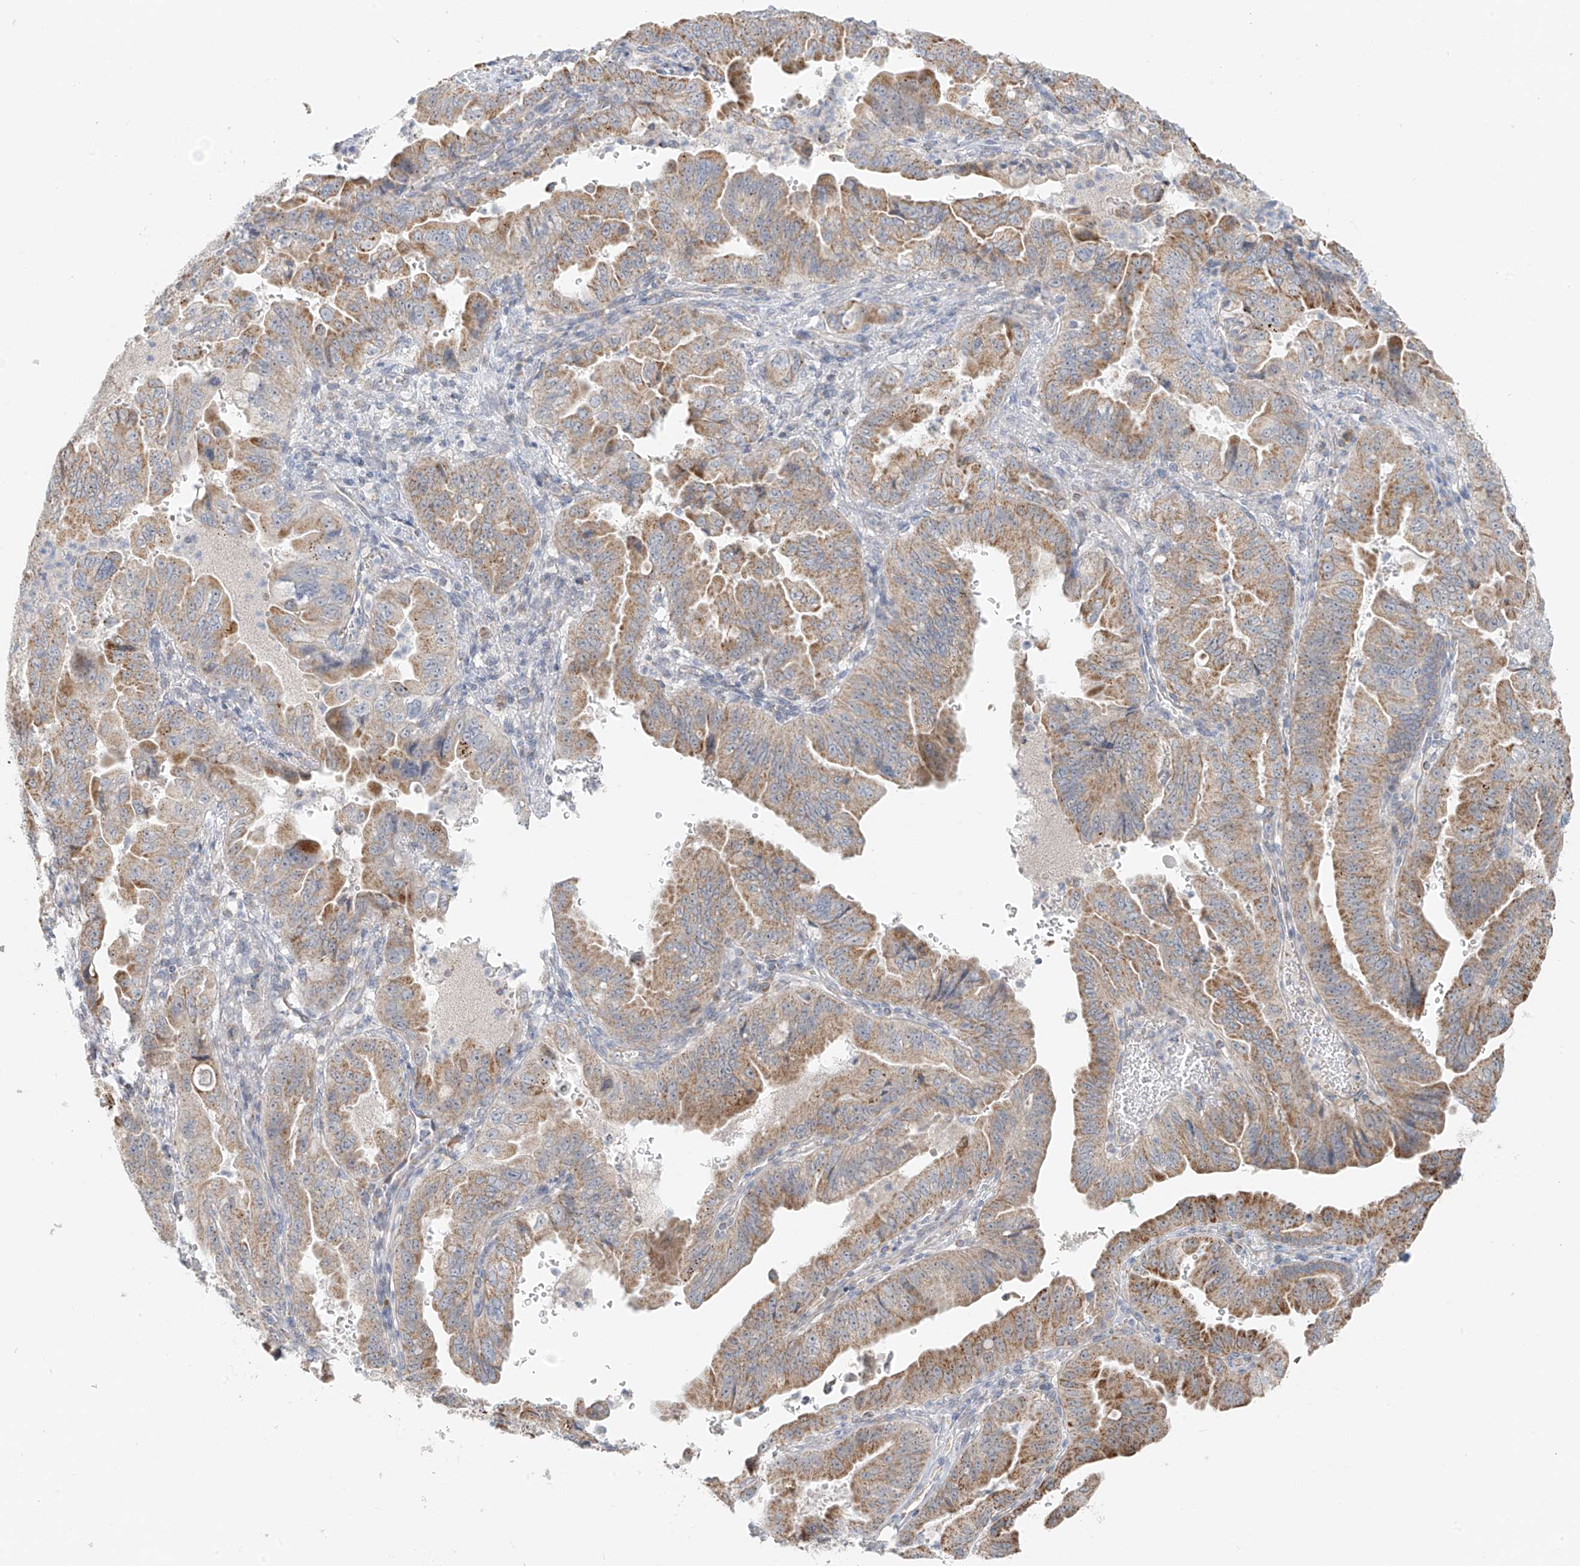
{"staining": {"intensity": "moderate", "quantity": ">75%", "location": "cytoplasmic/membranous"}, "tissue": "pancreatic cancer", "cell_type": "Tumor cells", "image_type": "cancer", "snomed": [{"axis": "morphology", "description": "Adenocarcinoma, NOS"}, {"axis": "topography", "description": "Pancreas"}], "caption": "Adenocarcinoma (pancreatic) stained with a protein marker exhibits moderate staining in tumor cells.", "gene": "UST", "patient": {"sex": "male", "age": 70}}